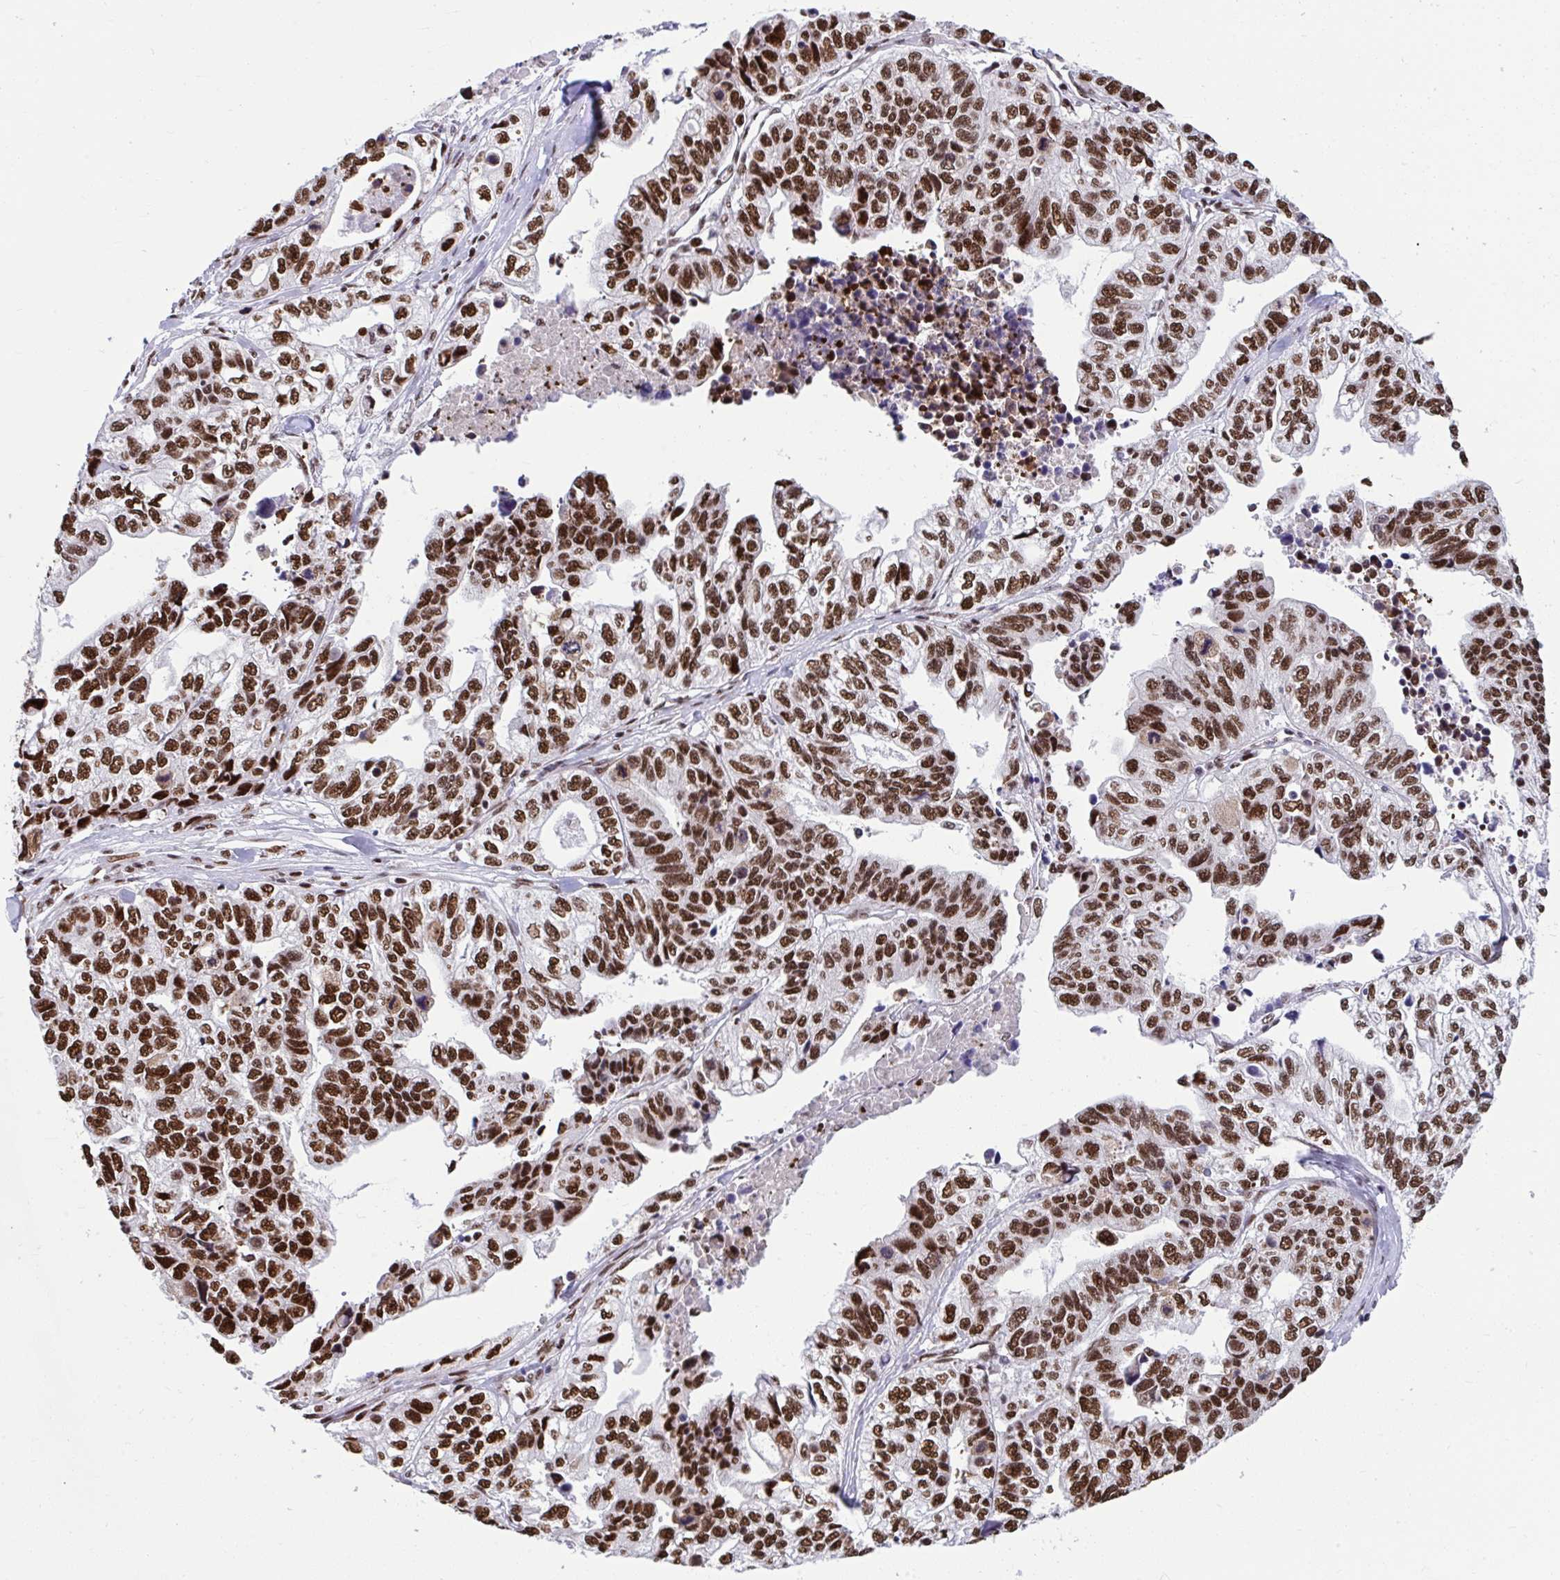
{"staining": {"intensity": "strong", "quantity": ">75%", "location": "nuclear"}, "tissue": "stomach cancer", "cell_type": "Tumor cells", "image_type": "cancer", "snomed": [{"axis": "morphology", "description": "Adenocarcinoma, NOS"}, {"axis": "topography", "description": "Stomach, upper"}], "caption": "Stomach adenocarcinoma stained for a protein reveals strong nuclear positivity in tumor cells.", "gene": "SLC35C2", "patient": {"sex": "female", "age": 67}}